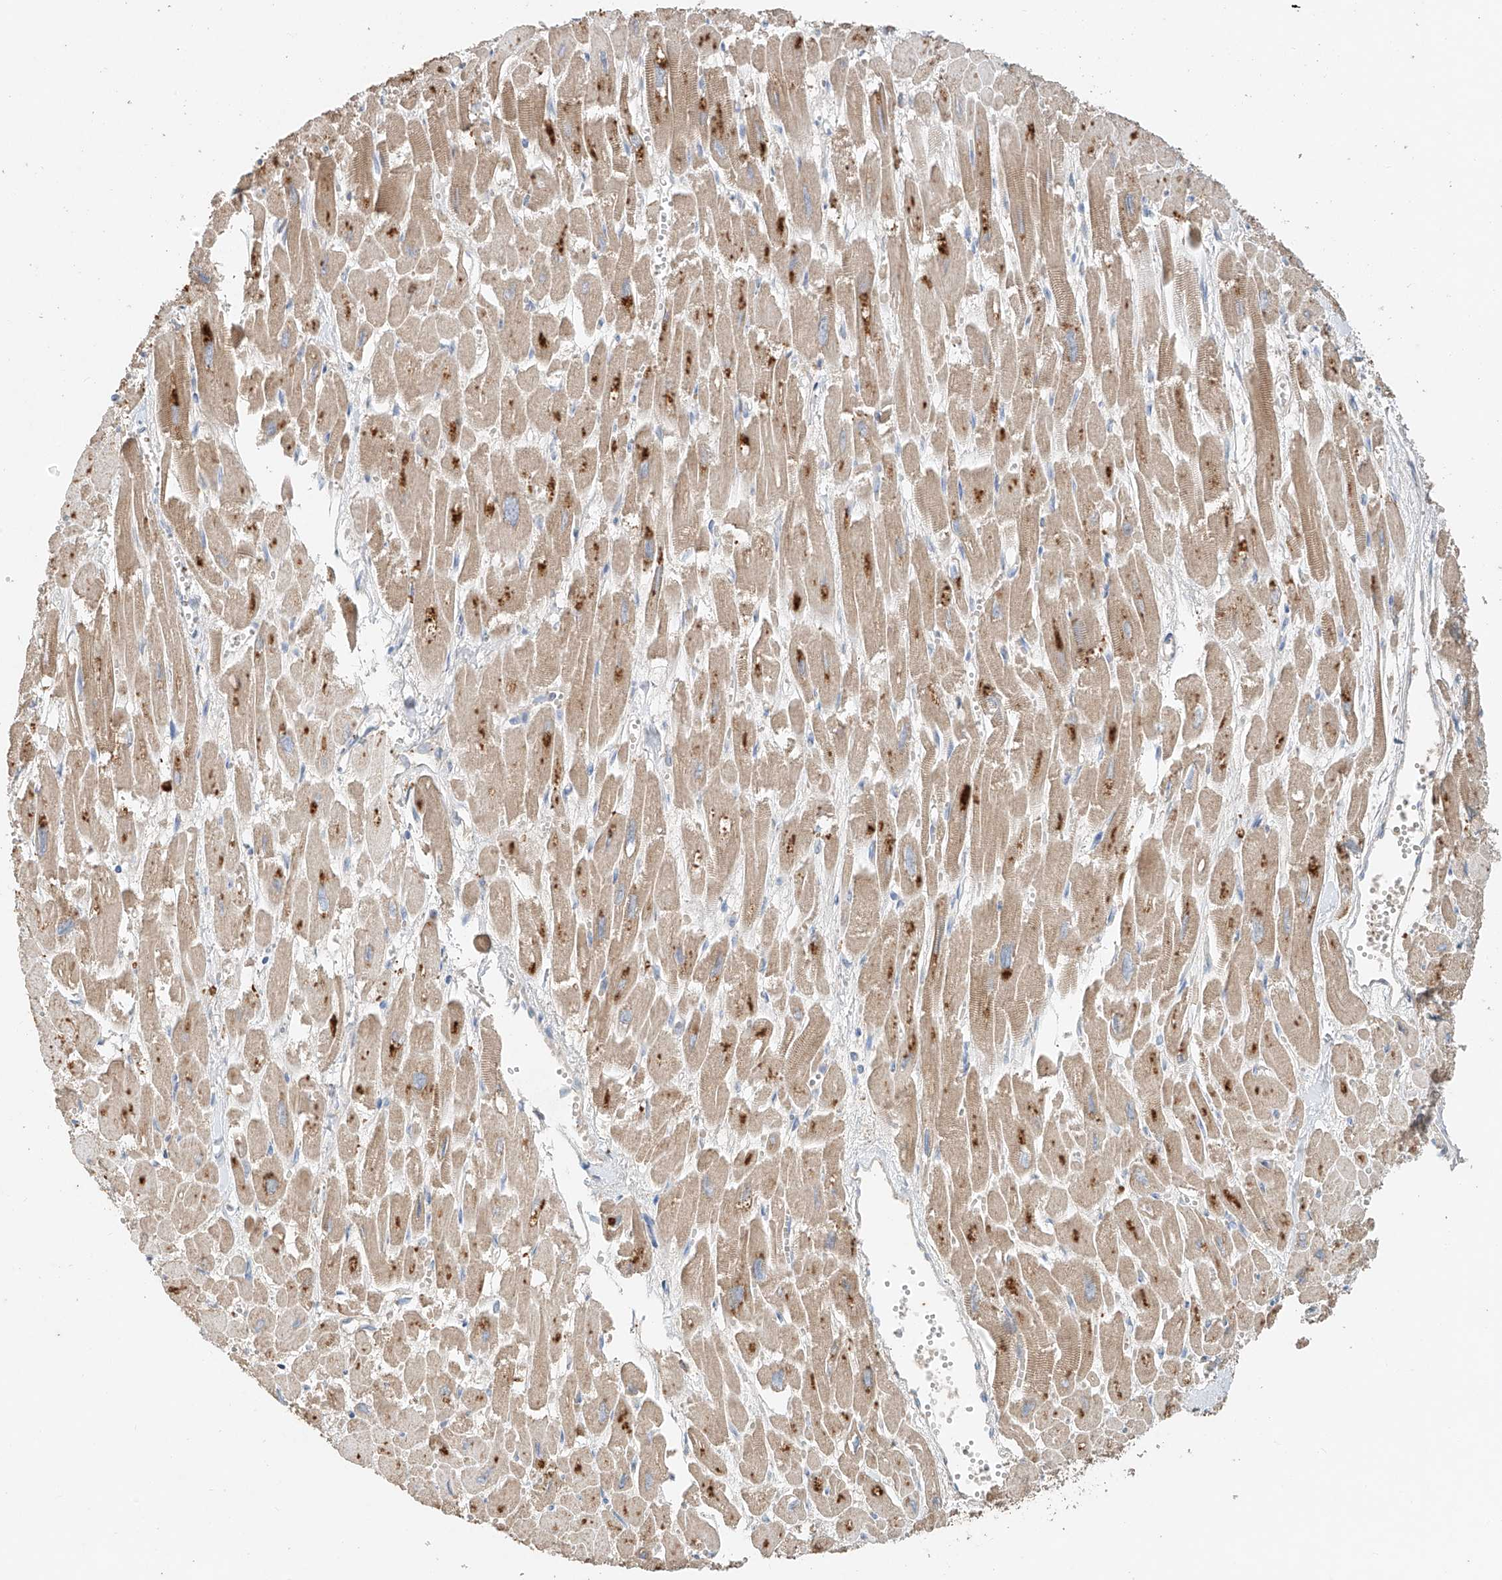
{"staining": {"intensity": "moderate", "quantity": ">75%", "location": "cytoplasmic/membranous"}, "tissue": "heart muscle", "cell_type": "Cardiomyocytes", "image_type": "normal", "snomed": [{"axis": "morphology", "description": "Normal tissue, NOS"}, {"axis": "topography", "description": "Heart"}], "caption": "Immunohistochemistry (IHC) of benign heart muscle shows medium levels of moderate cytoplasmic/membranous positivity in approximately >75% of cardiomyocytes.", "gene": "GNB1L", "patient": {"sex": "male", "age": 54}}